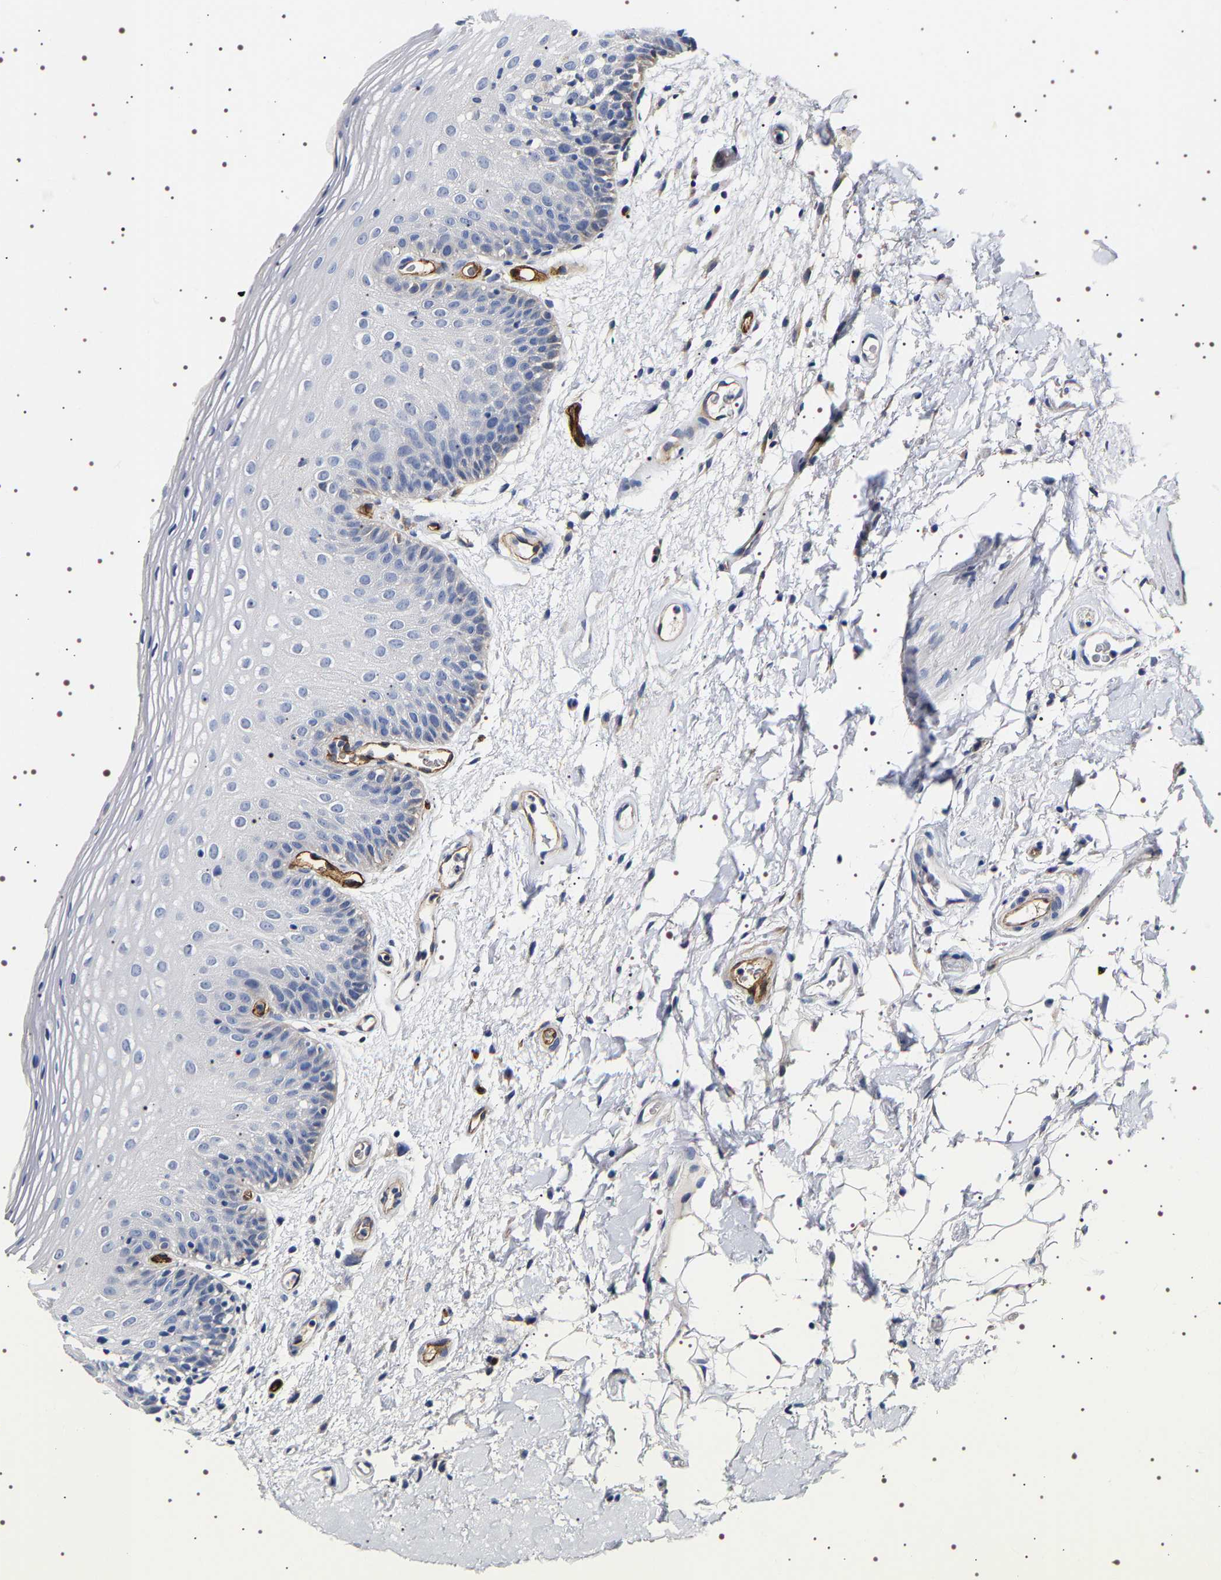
{"staining": {"intensity": "negative", "quantity": "none", "location": "none"}, "tissue": "oral mucosa", "cell_type": "Squamous epithelial cells", "image_type": "normal", "snomed": [{"axis": "morphology", "description": "Normal tissue, NOS"}, {"axis": "morphology", "description": "Squamous cell carcinoma, NOS"}, {"axis": "topography", "description": "Skeletal muscle"}, {"axis": "topography", "description": "Oral tissue"}], "caption": "This is a photomicrograph of immunohistochemistry (IHC) staining of benign oral mucosa, which shows no staining in squamous epithelial cells.", "gene": "ALPL", "patient": {"sex": "male", "age": 71}}